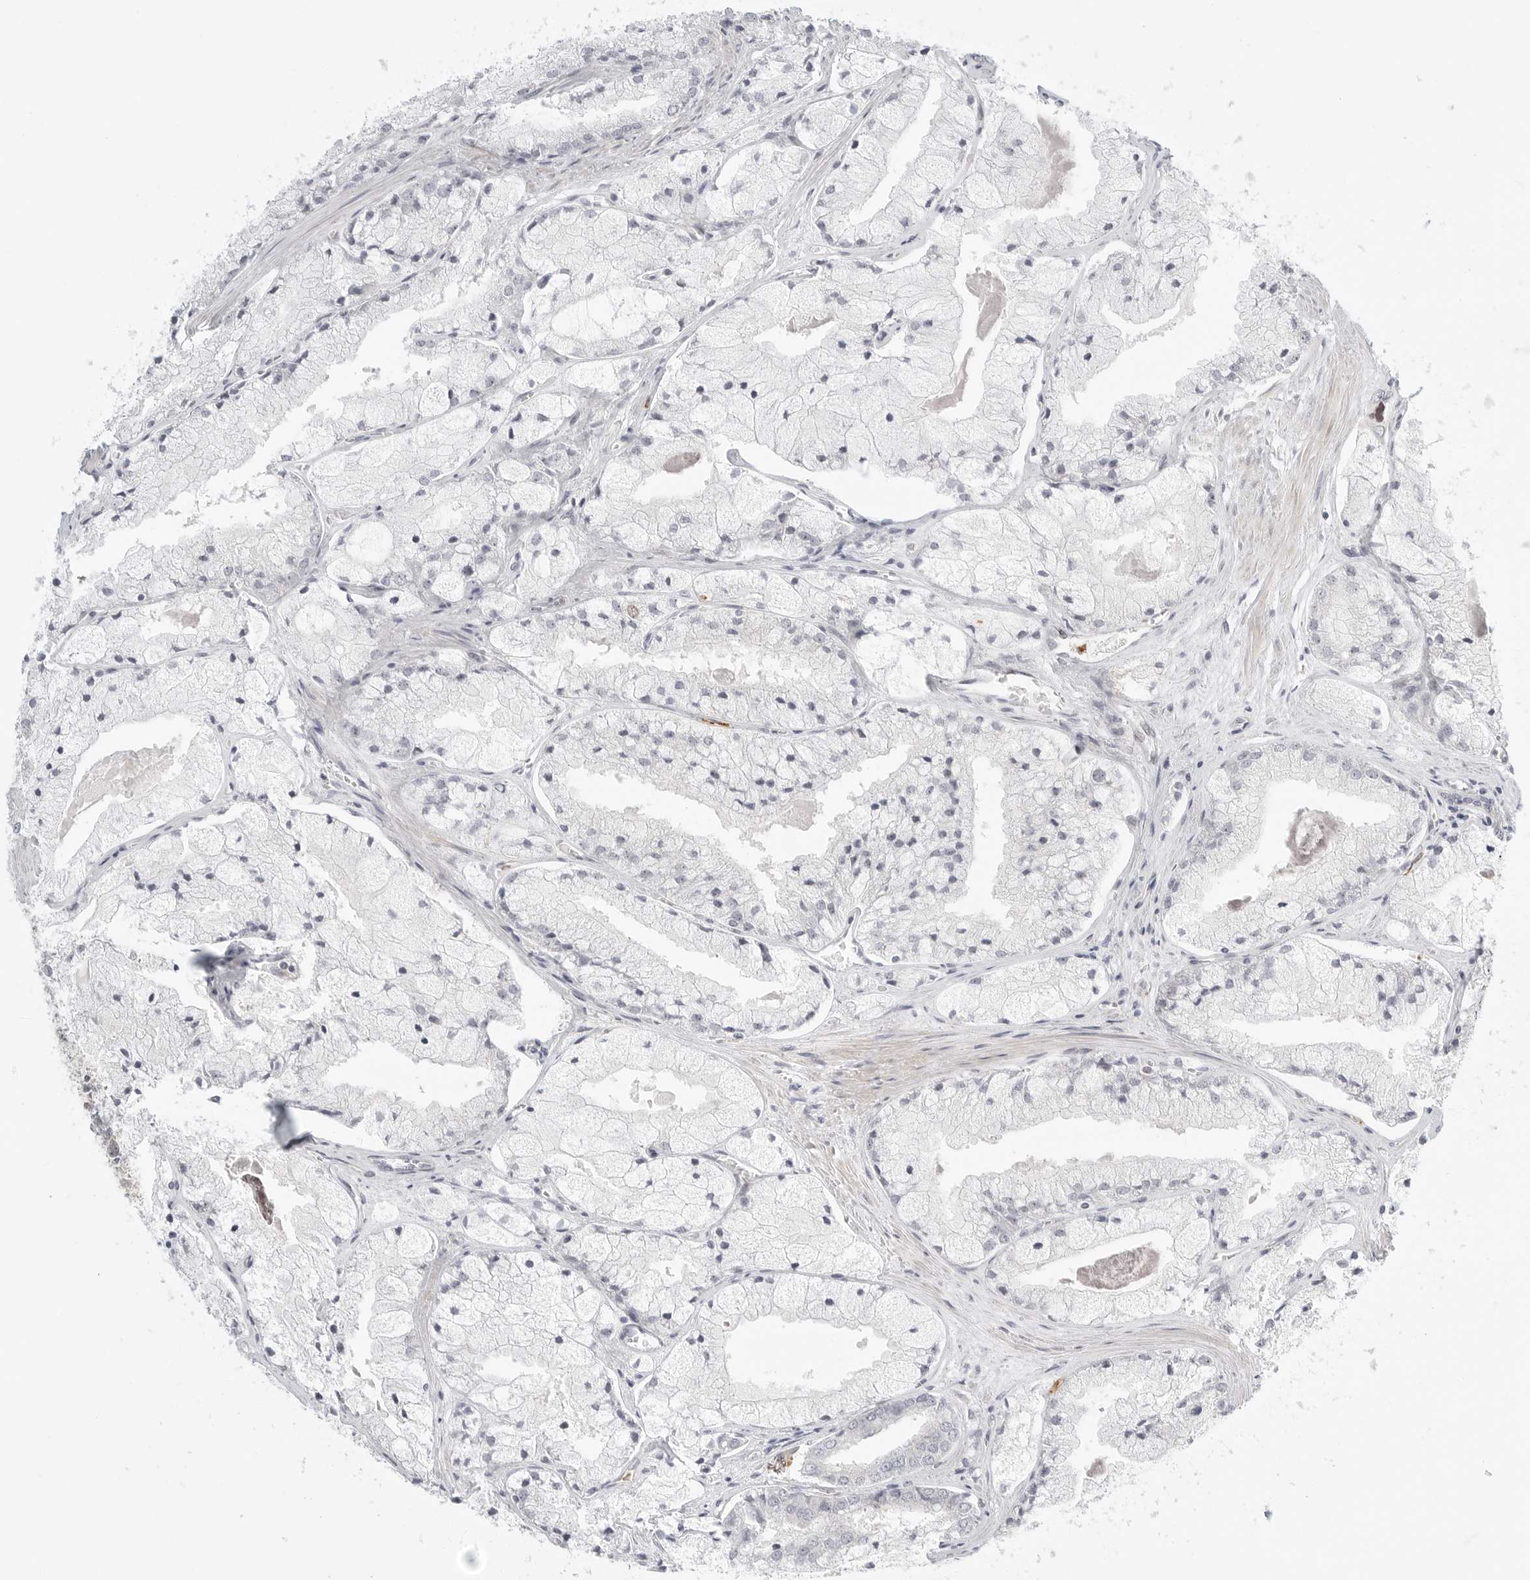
{"staining": {"intensity": "negative", "quantity": "none", "location": "none"}, "tissue": "prostate cancer", "cell_type": "Tumor cells", "image_type": "cancer", "snomed": [{"axis": "morphology", "description": "Adenocarcinoma, High grade"}, {"axis": "topography", "description": "Prostate"}], "caption": "Human prostate cancer (high-grade adenocarcinoma) stained for a protein using IHC displays no positivity in tumor cells.", "gene": "DSCC1", "patient": {"sex": "male", "age": 50}}